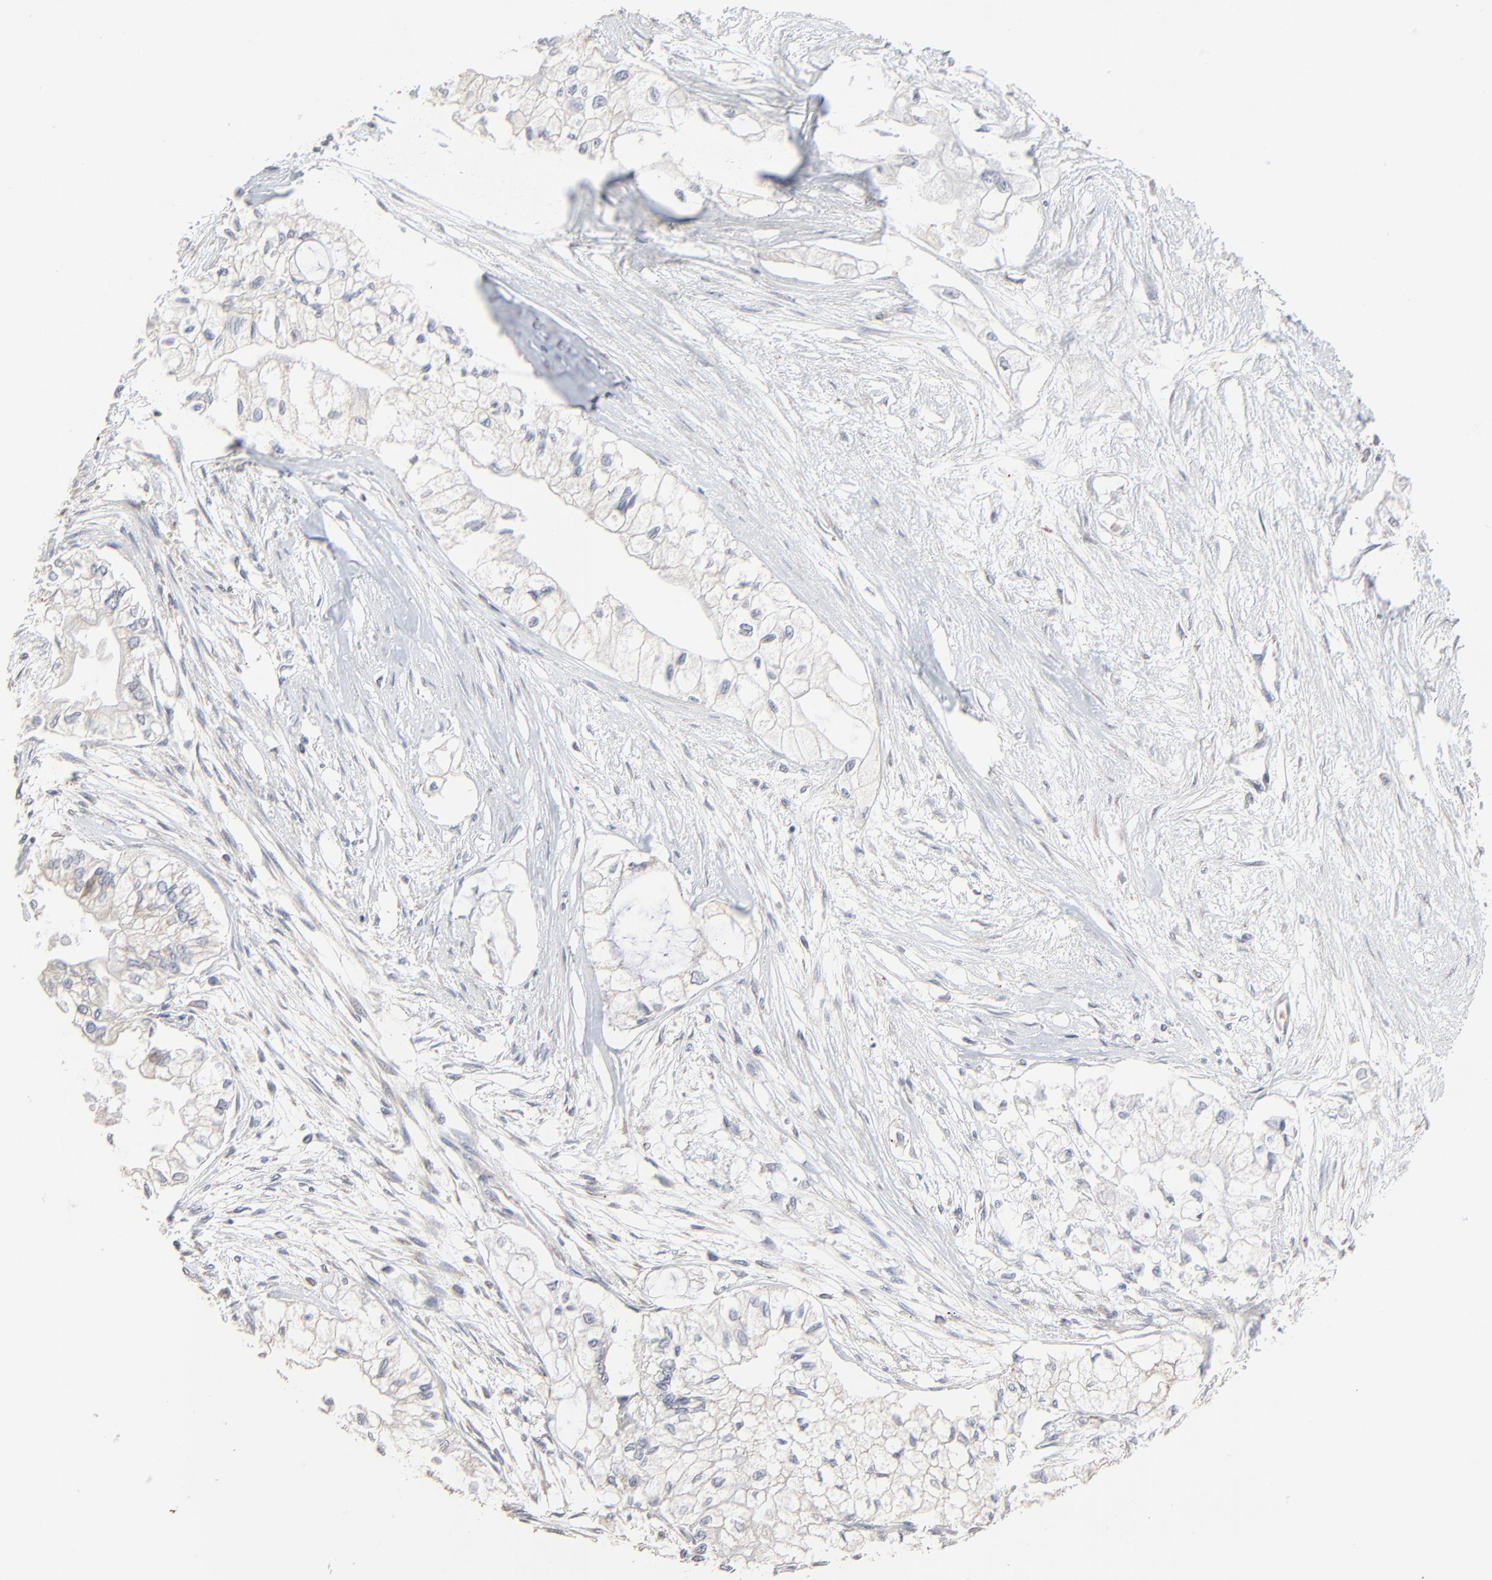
{"staining": {"intensity": "weak", "quantity": ">75%", "location": "cytoplasmic/membranous"}, "tissue": "pancreatic cancer", "cell_type": "Tumor cells", "image_type": "cancer", "snomed": [{"axis": "morphology", "description": "Adenocarcinoma, NOS"}, {"axis": "topography", "description": "Pancreas"}], "caption": "Pancreatic cancer (adenocarcinoma) stained for a protein demonstrates weak cytoplasmic/membranous positivity in tumor cells.", "gene": "FANCB", "patient": {"sex": "male", "age": 79}}